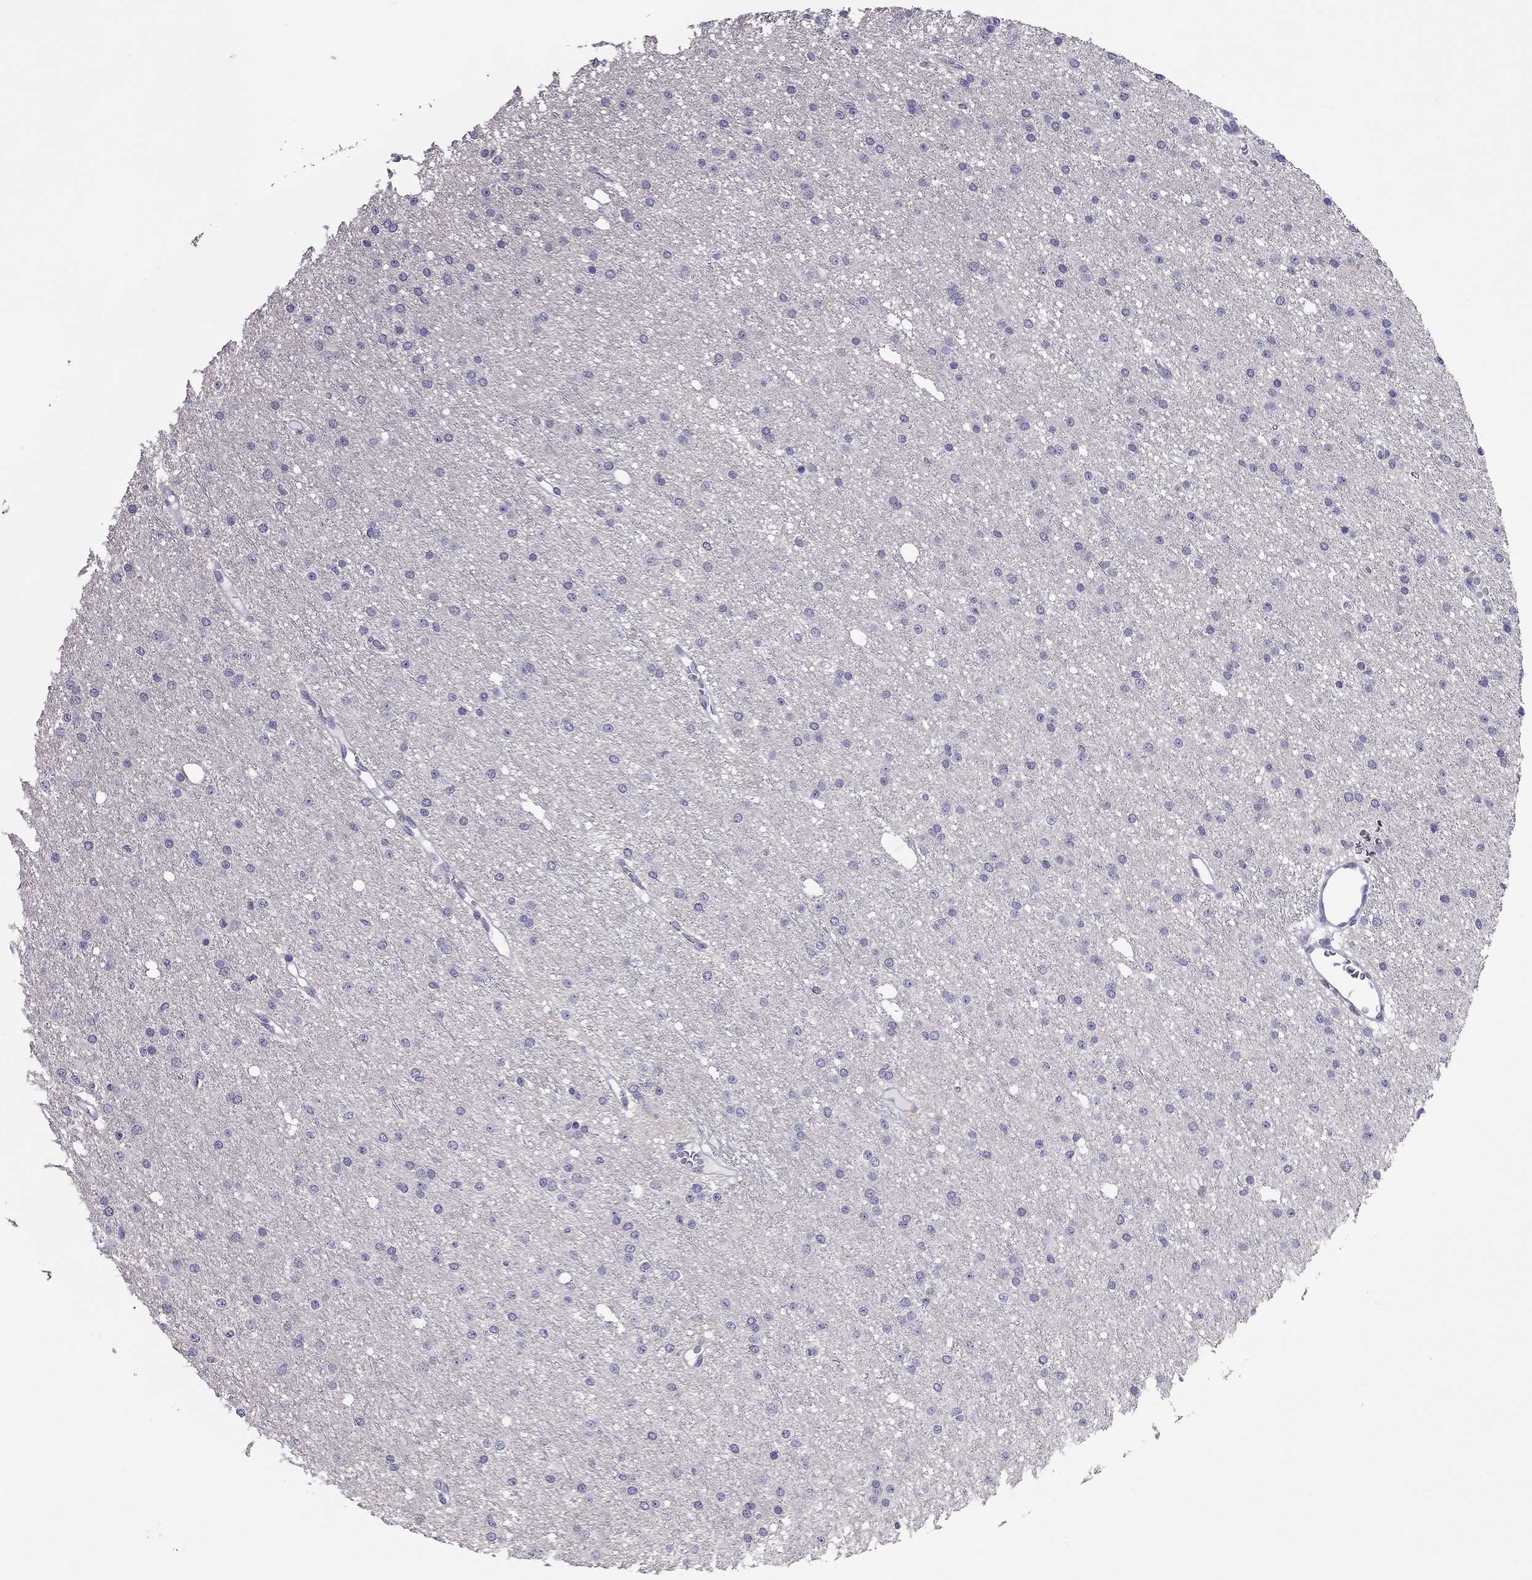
{"staining": {"intensity": "negative", "quantity": "none", "location": "none"}, "tissue": "glioma", "cell_type": "Tumor cells", "image_type": "cancer", "snomed": [{"axis": "morphology", "description": "Glioma, malignant, Low grade"}, {"axis": "topography", "description": "Brain"}], "caption": "Immunohistochemistry micrograph of malignant glioma (low-grade) stained for a protein (brown), which displays no expression in tumor cells.", "gene": "PPP1R3A", "patient": {"sex": "male", "age": 27}}